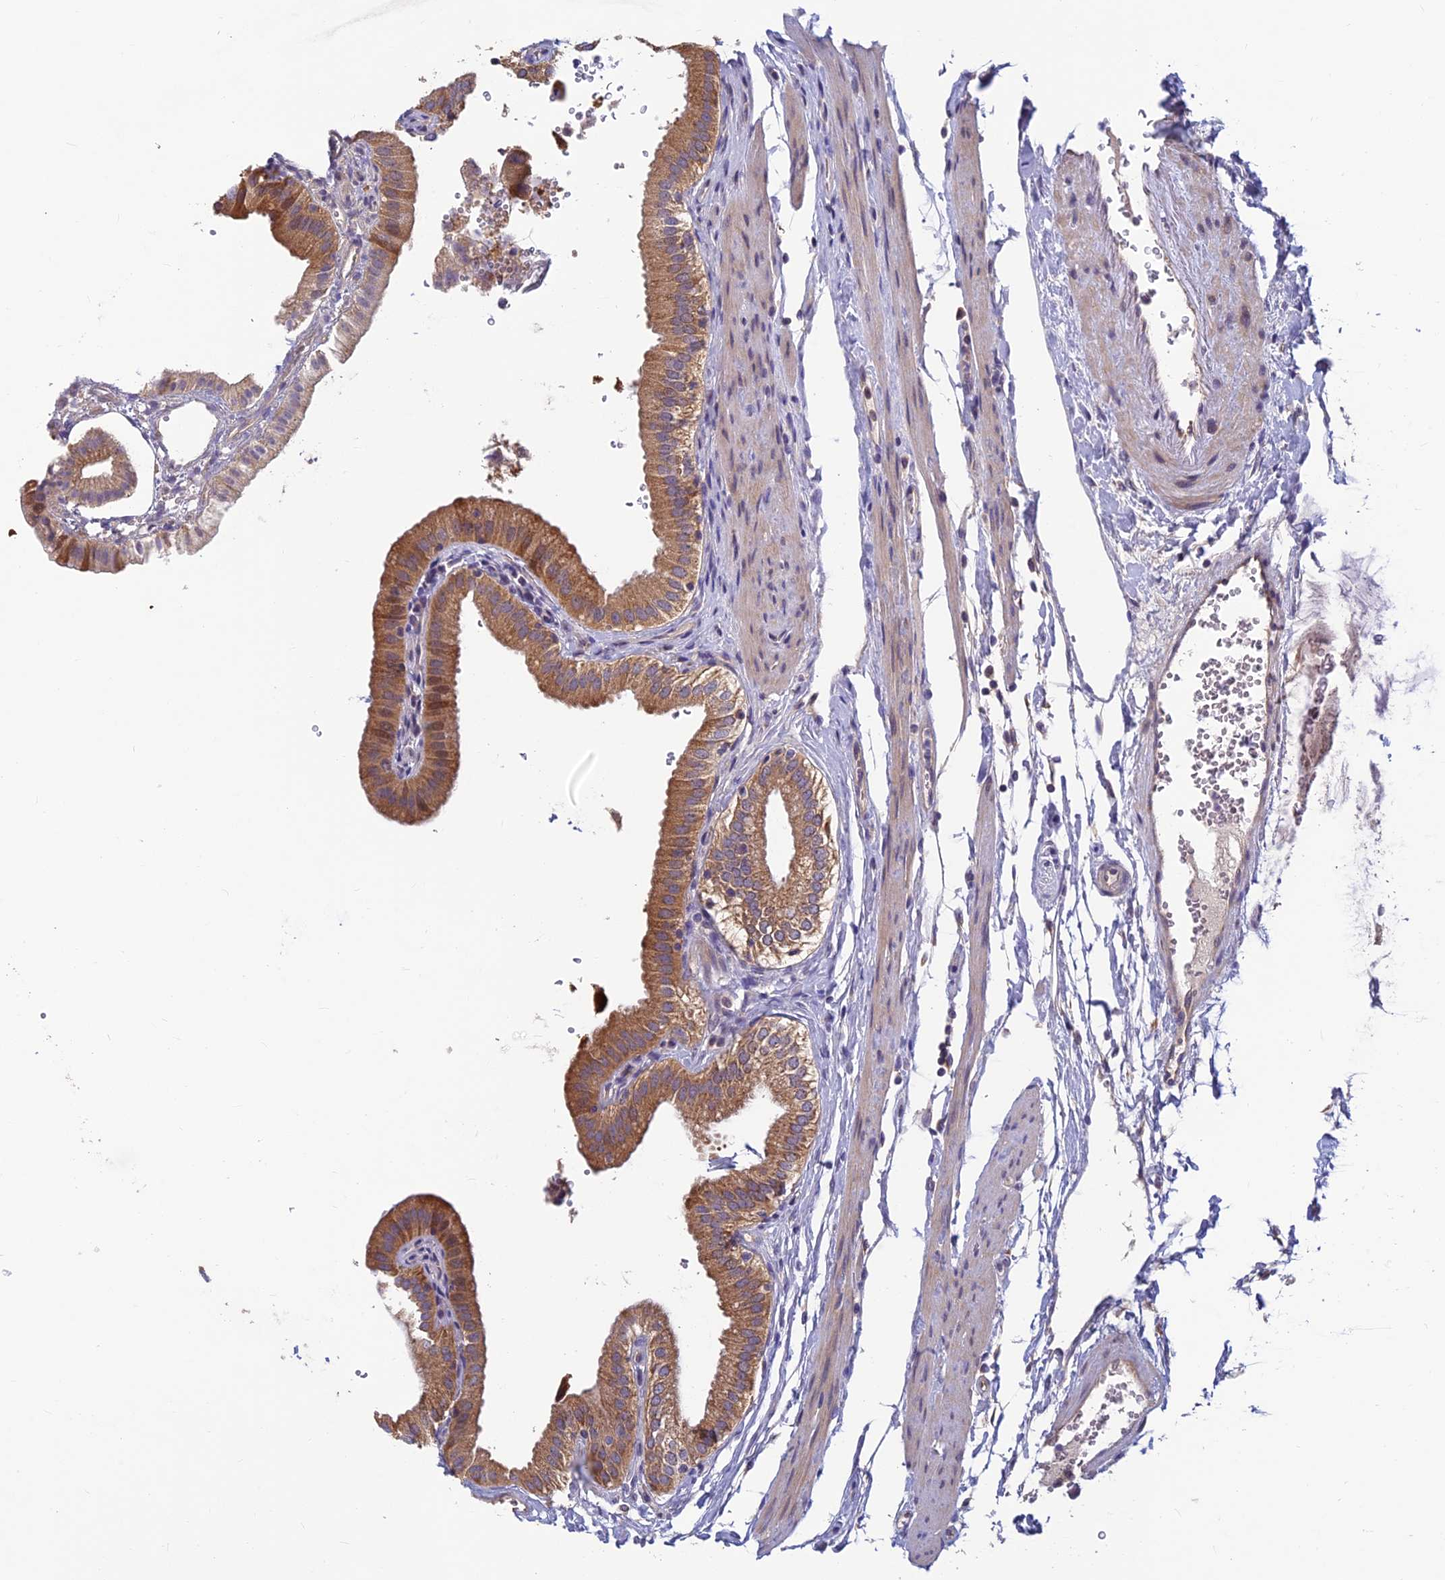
{"staining": {"intensity": "moderate", "quantity": ">75%", "location": "cytoplasmic/membranous"}, "tissue": "gallbladder", "cell_type": "Glandular cells", "image_type": "normal", "snomed": [{"axis": "morphology", "description": "Normal tissue, NOS"}, {"axis": "topography", "description": "Gallbladder"}], "caption": "This histopathology image shows immunohistochemistry (IHC) staining of benign human gallbladder, with medium moderate cytoplasmic/membranous positivity in approximately >75% of glandular cells.", "gene": "HECA", "patient": {"sex": "female", "age": 61}}